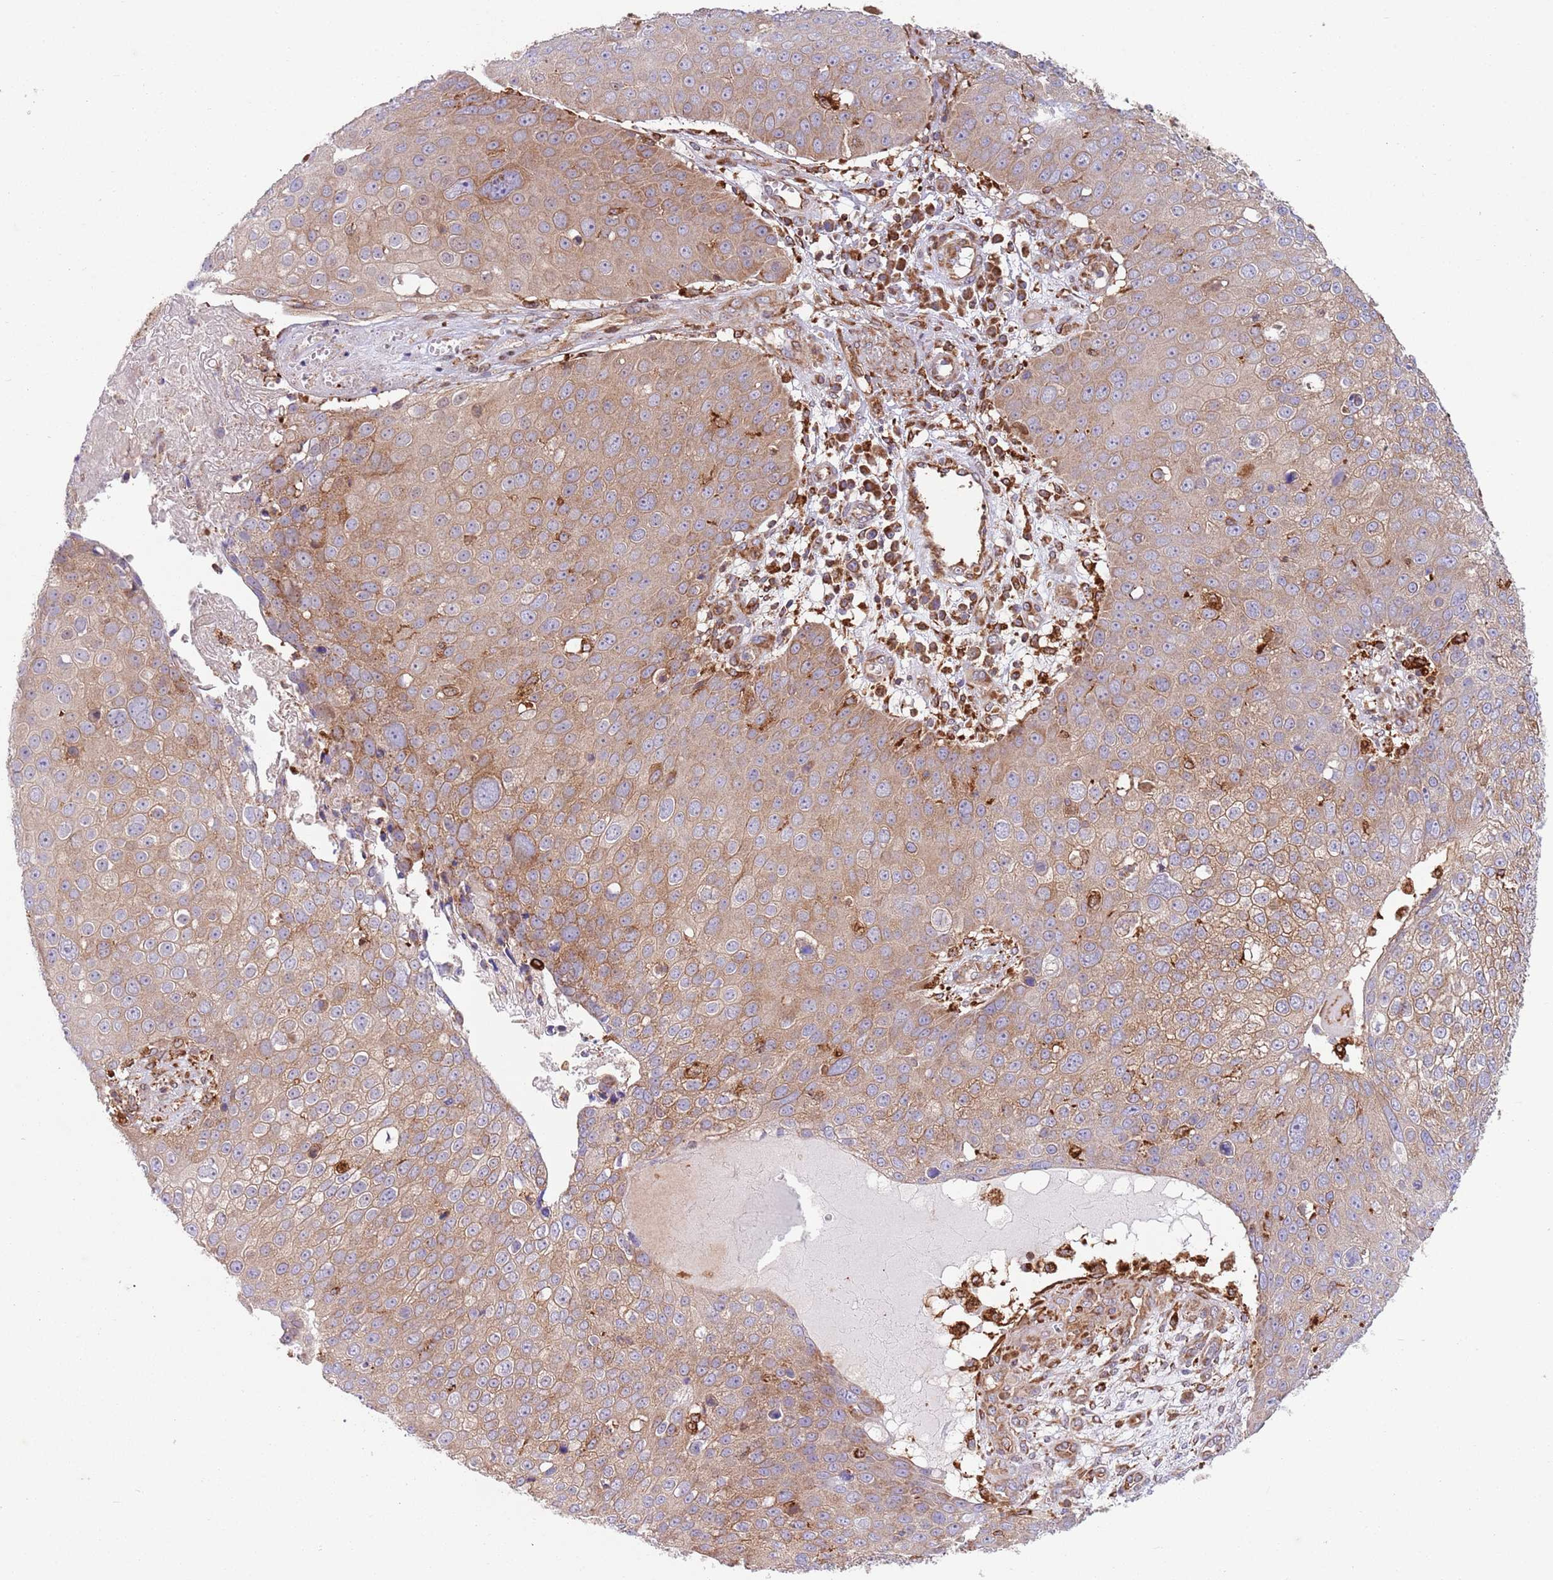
{"staining": {"intensity": "moderate", "quantity": "25%-75%", "location": "cytoplasmic/membranous"}, "tissue": "skin cancer", "cell_type": "Tumor cells", "image_type": "cancer", "snomed": [{"axis": "morphology", "description": "Squamous cell carcinoma, NOS"}, {"axis": "topography", "description": "Skin"}], "caption": "Squamous cell carcinoma (skin) tissue displays moderate cytoplasmic/membranous positivity in about 25%-75% of tumor cells", "gene": "ZMYM5", "patient": {"sex": "male", "age": 71}}